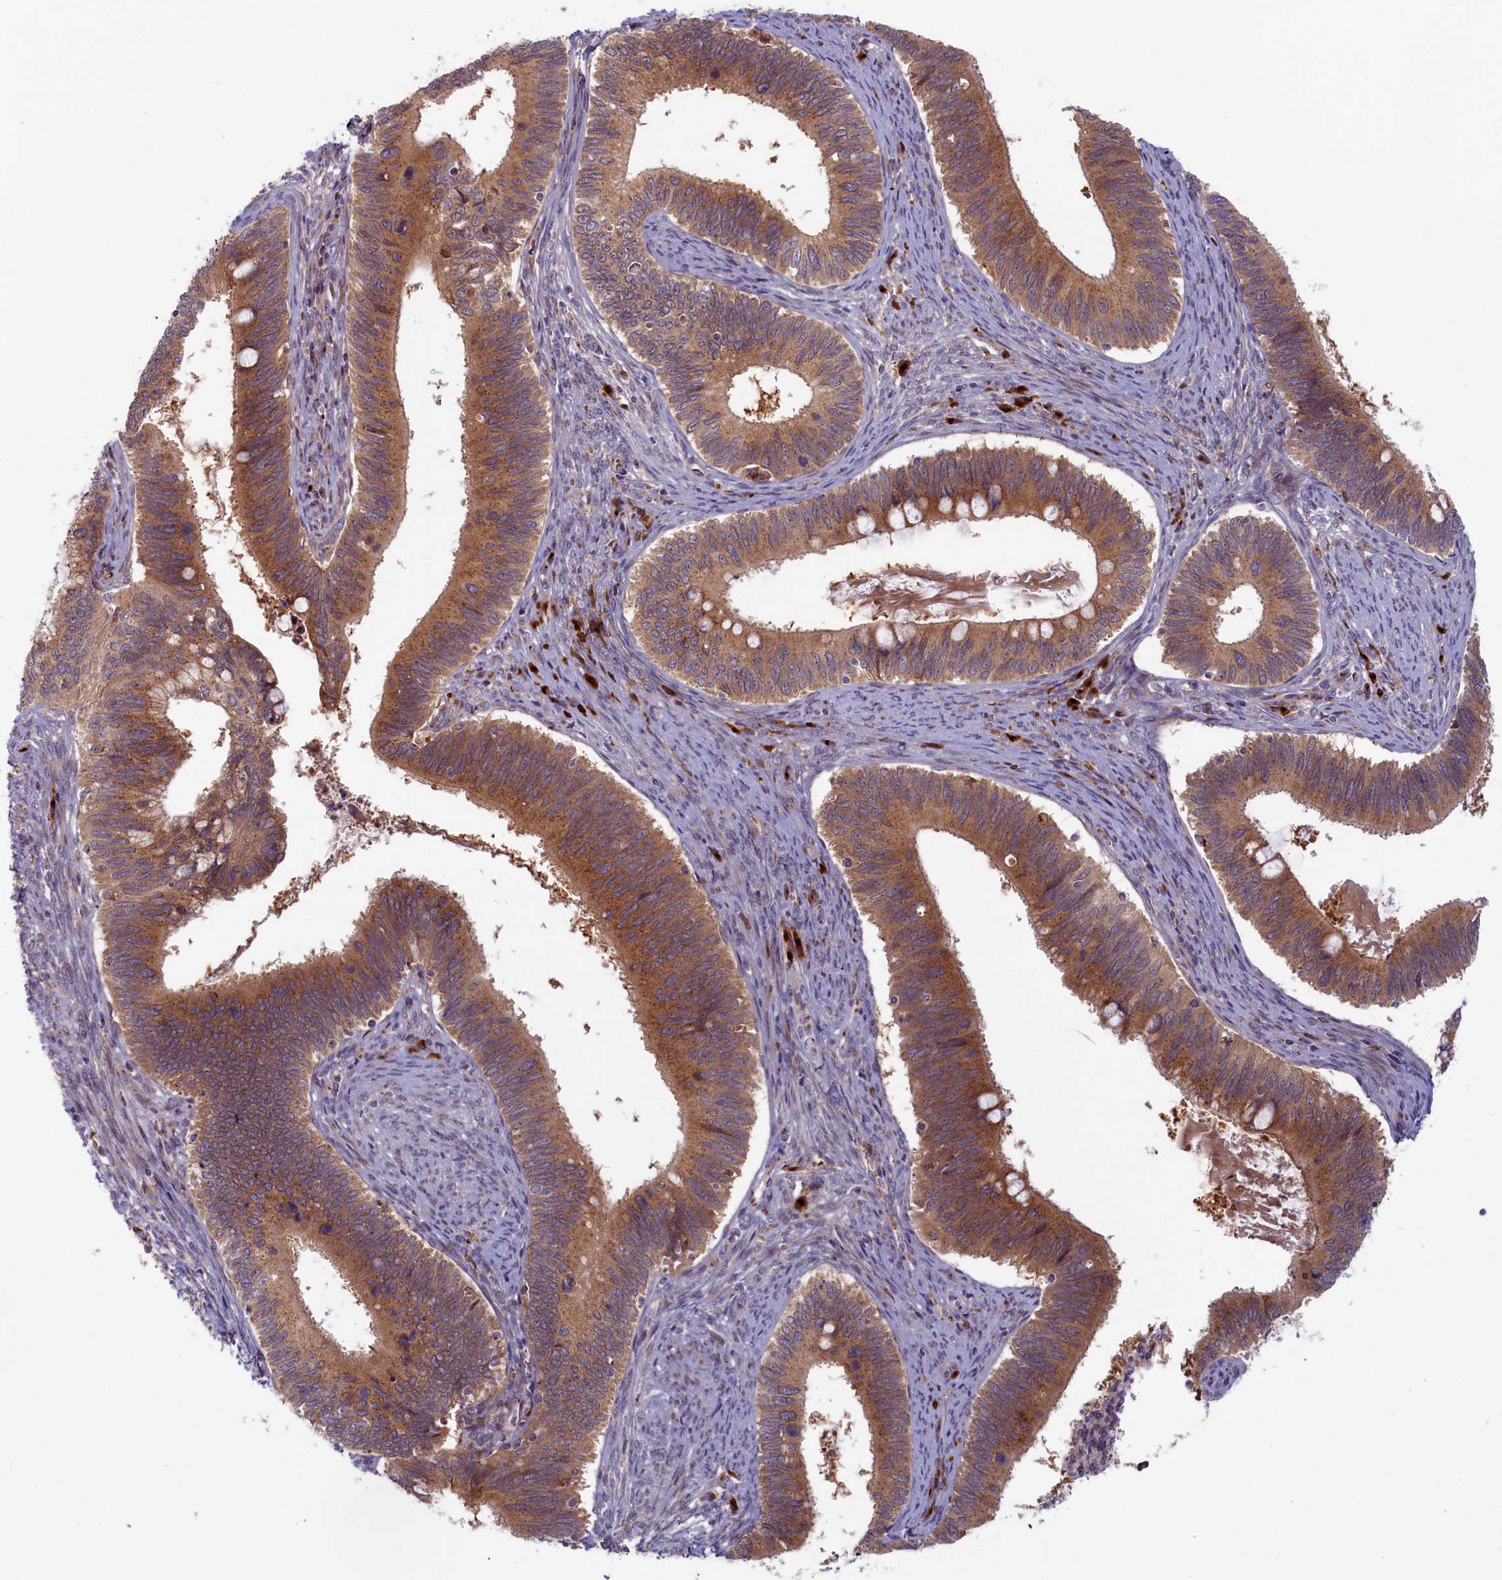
{"staining": {"intensity": "moderate", "quantity": ">75%", "location": "cytoplasmic/membranous"}, "tissue": "cervical cancer", "cell_type": "Tumor cells", "image_type": "cancer", "snomed": [{"axis": "morphology", "description": "Adenocarcinoma, NOS"}, {"axis": "topography", "description": "Cervix"}], "caption": "Immunohistochemistry (IHC) histopathology image of human cervical adenocarcinoma stained for a protein (brown), which shows medium levels of moderate cytoplasmic/membranous staining in about >75% of tumor cells.", "gene": "BLVRB", "patient": {"sex": "female", "age": 42}}